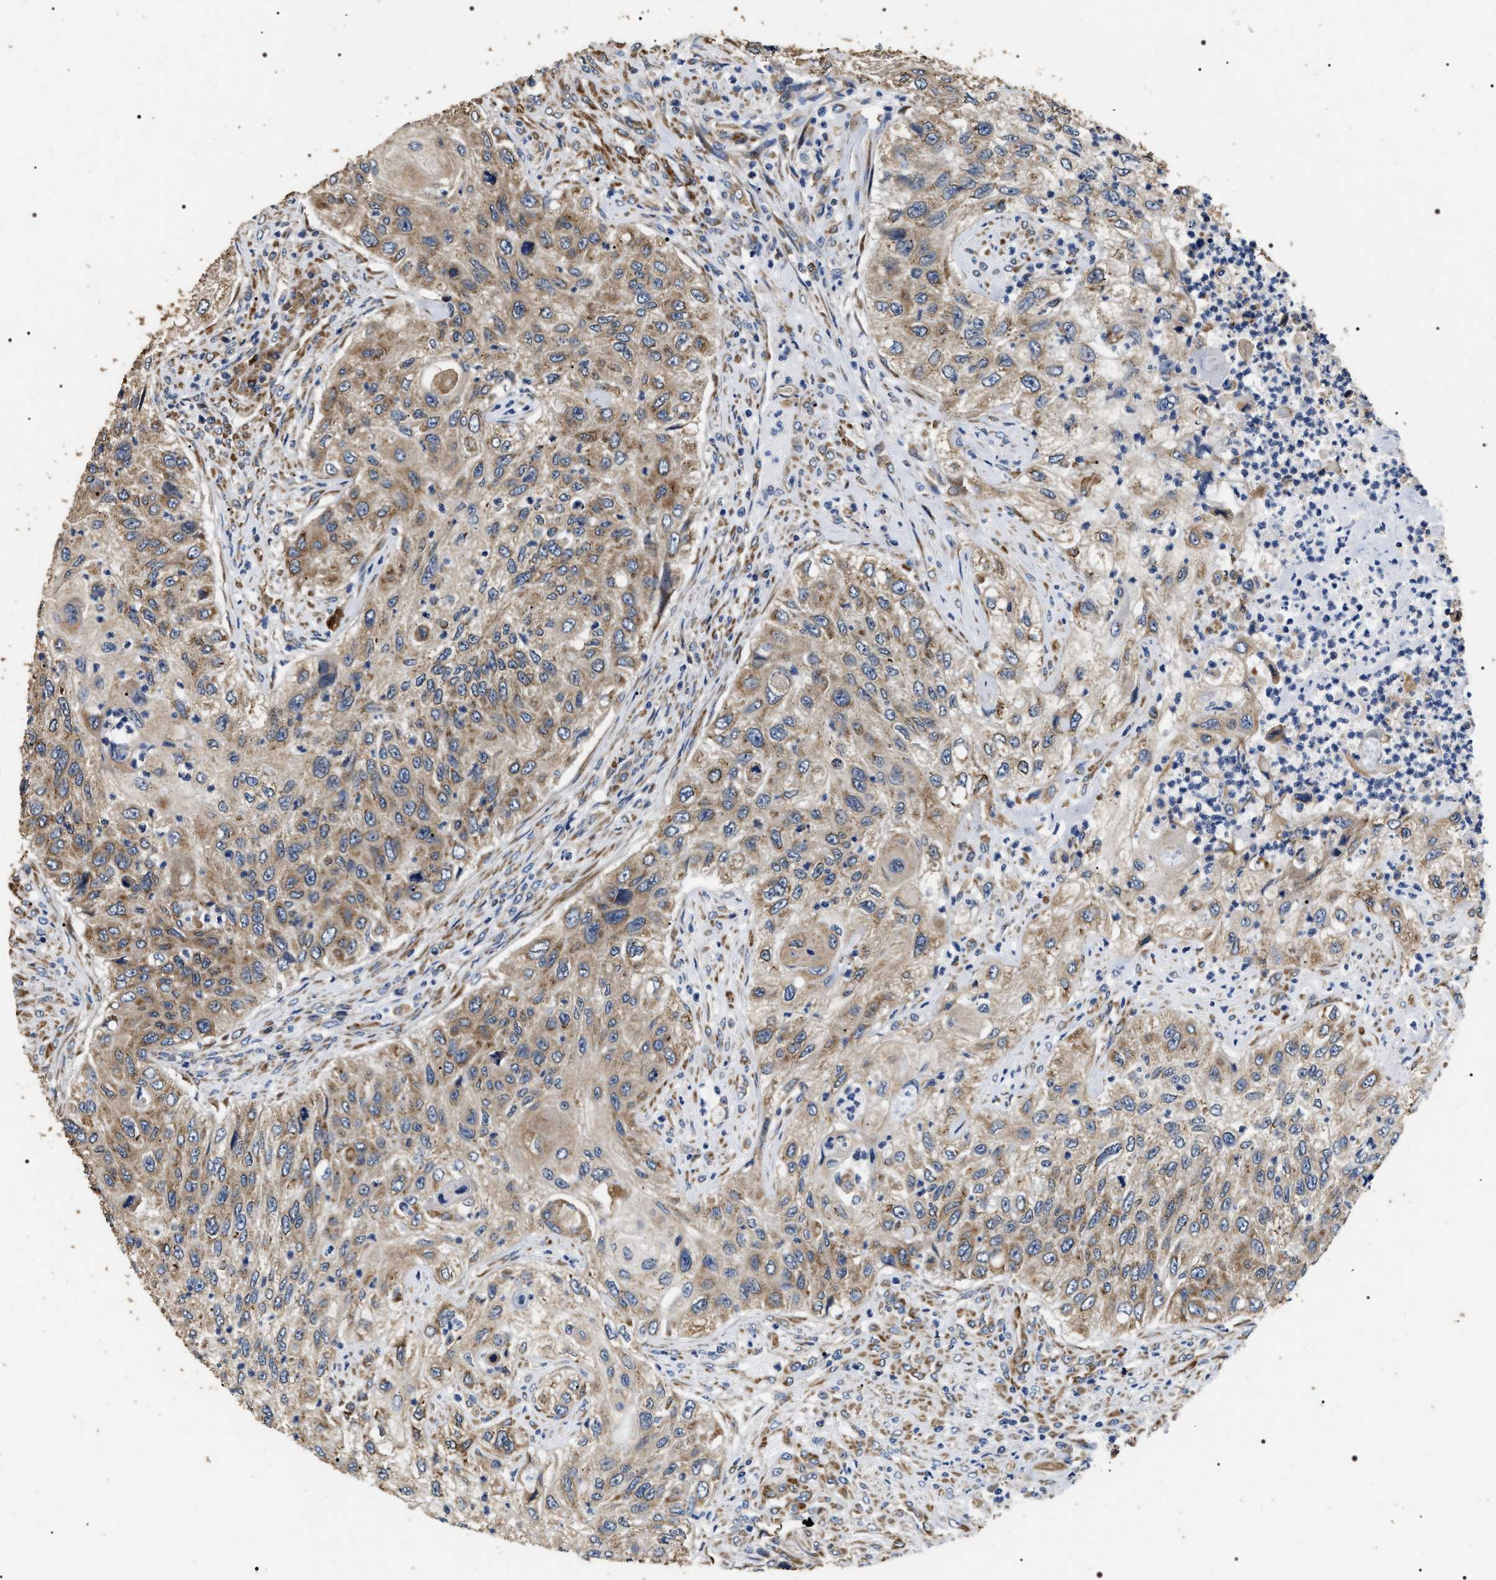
{"staining": {"intensity": "moderate", "quantity": ">75%", "location": "cytoplasmic/membranous"}, "tissue": "urothelial cancer", "cell_type": "Tumor cells", "image_type": "cancer", "snomed": [{"axis": "morphology", "description": "Urothelial carcinoma, High grade"}, {"axis": "topography", "description": "Urinary bladder"}], "caption": "Protein expression by immunohistochemistry (IHC) demonstrates moderate cytoplasmic/membranous expression in about >75% of tumor cells in urothelial carcinoma (high-grade).", "gene": "KTN1", "patient": {"sex": "female", "age": 60}}